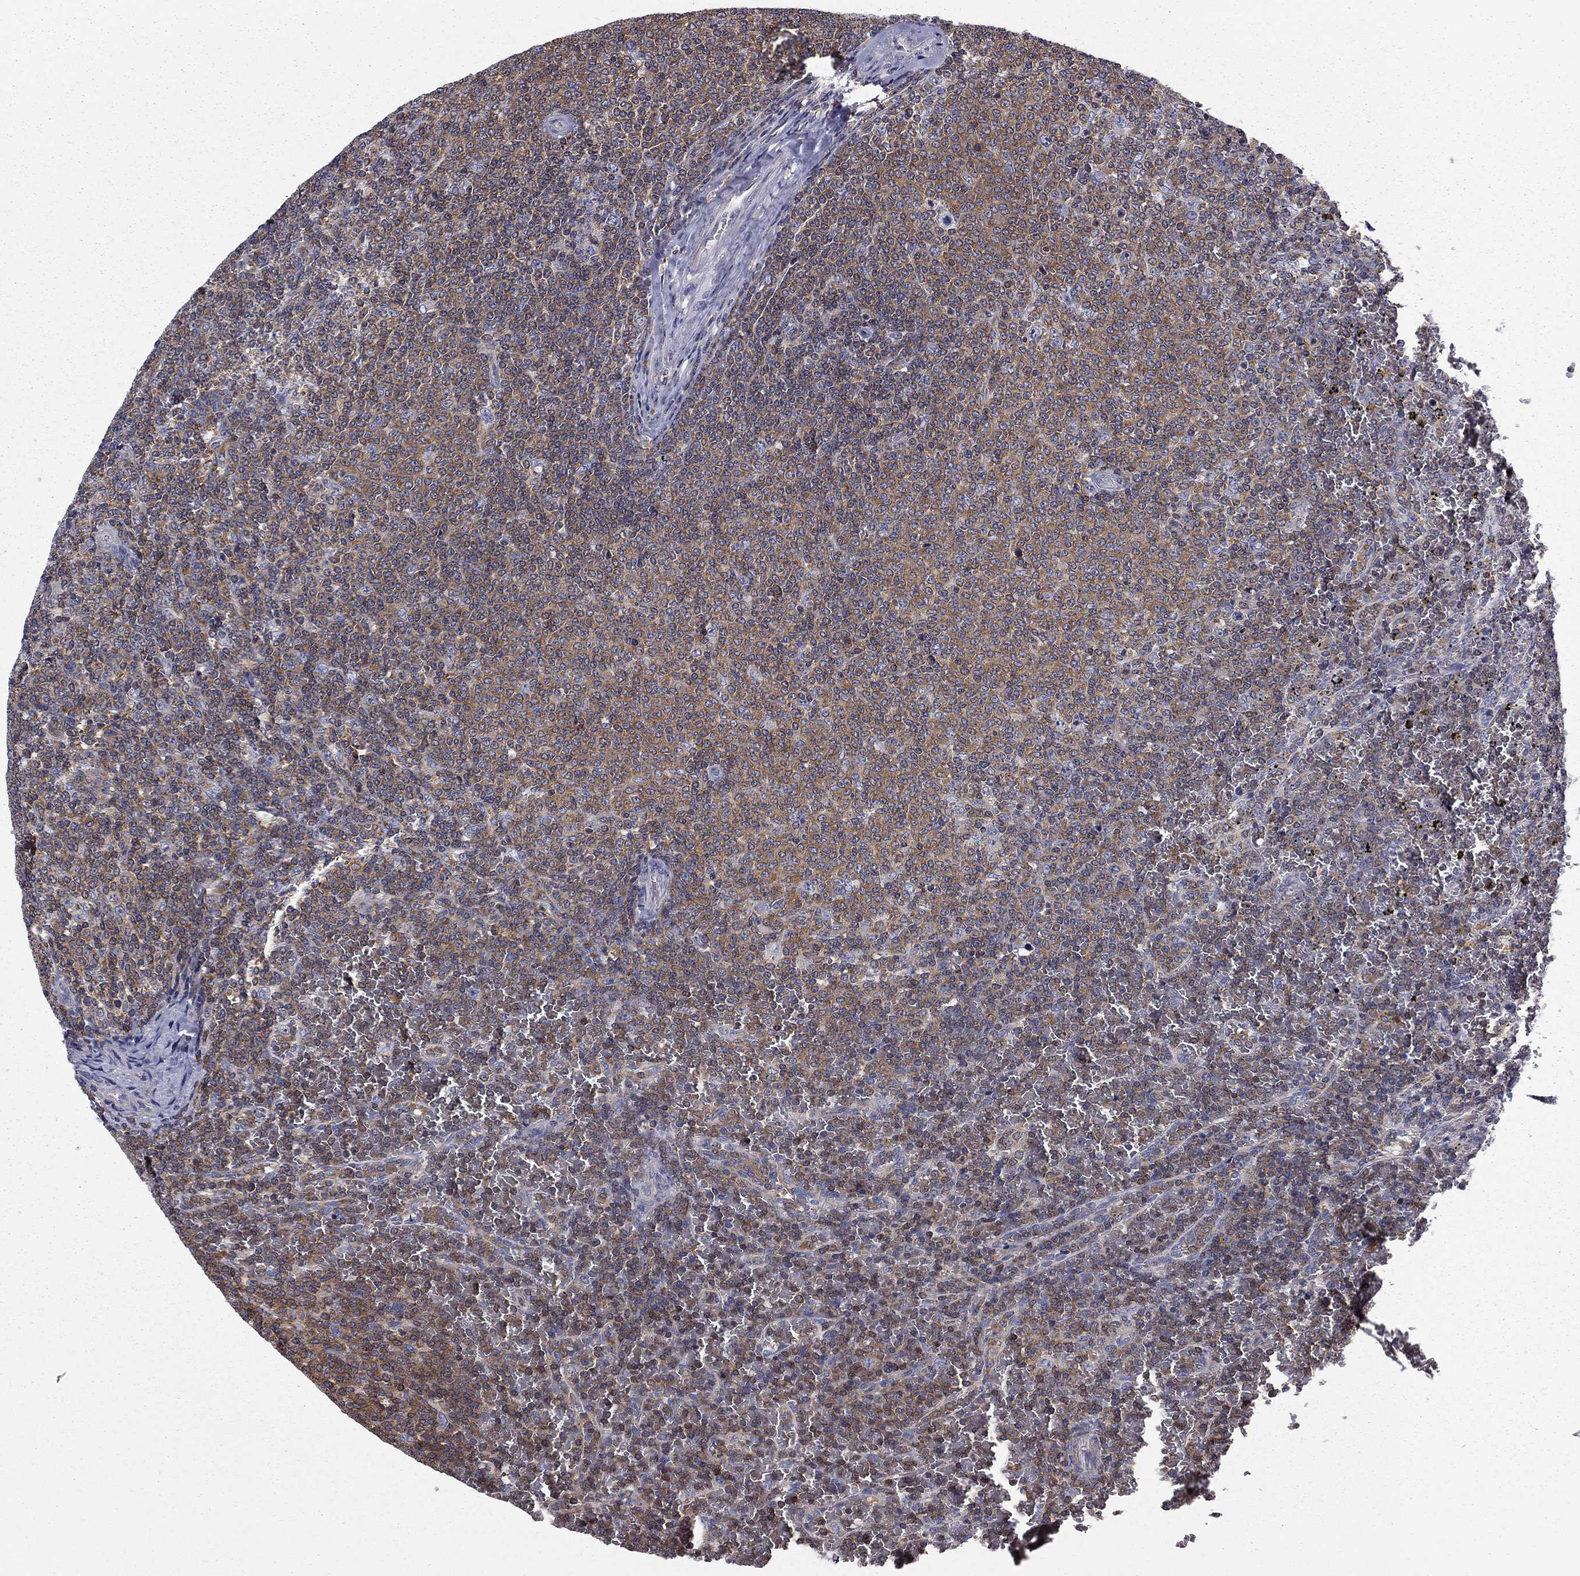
{"staining": {"intensity": "negative", "quantity": "none", "location": "none"}, "tissue": "lymphoma", "cell_type": "Tumor cells", "image_type": "cancer", "snomed": [{"axis": "morphology", "description": "Malignant lymphoma, non-Hodgkin's type, Low grade"}, {"axis": "topography", "description": "Spleen"}], "caption": "The photomicrograph exhibits no significant expression in tumor cells of malignant lymphoma, non-Hodgkin's type (low-grade).", "gene": "ARHGAP45", "patient": {"sex": "female", "age": 77}}